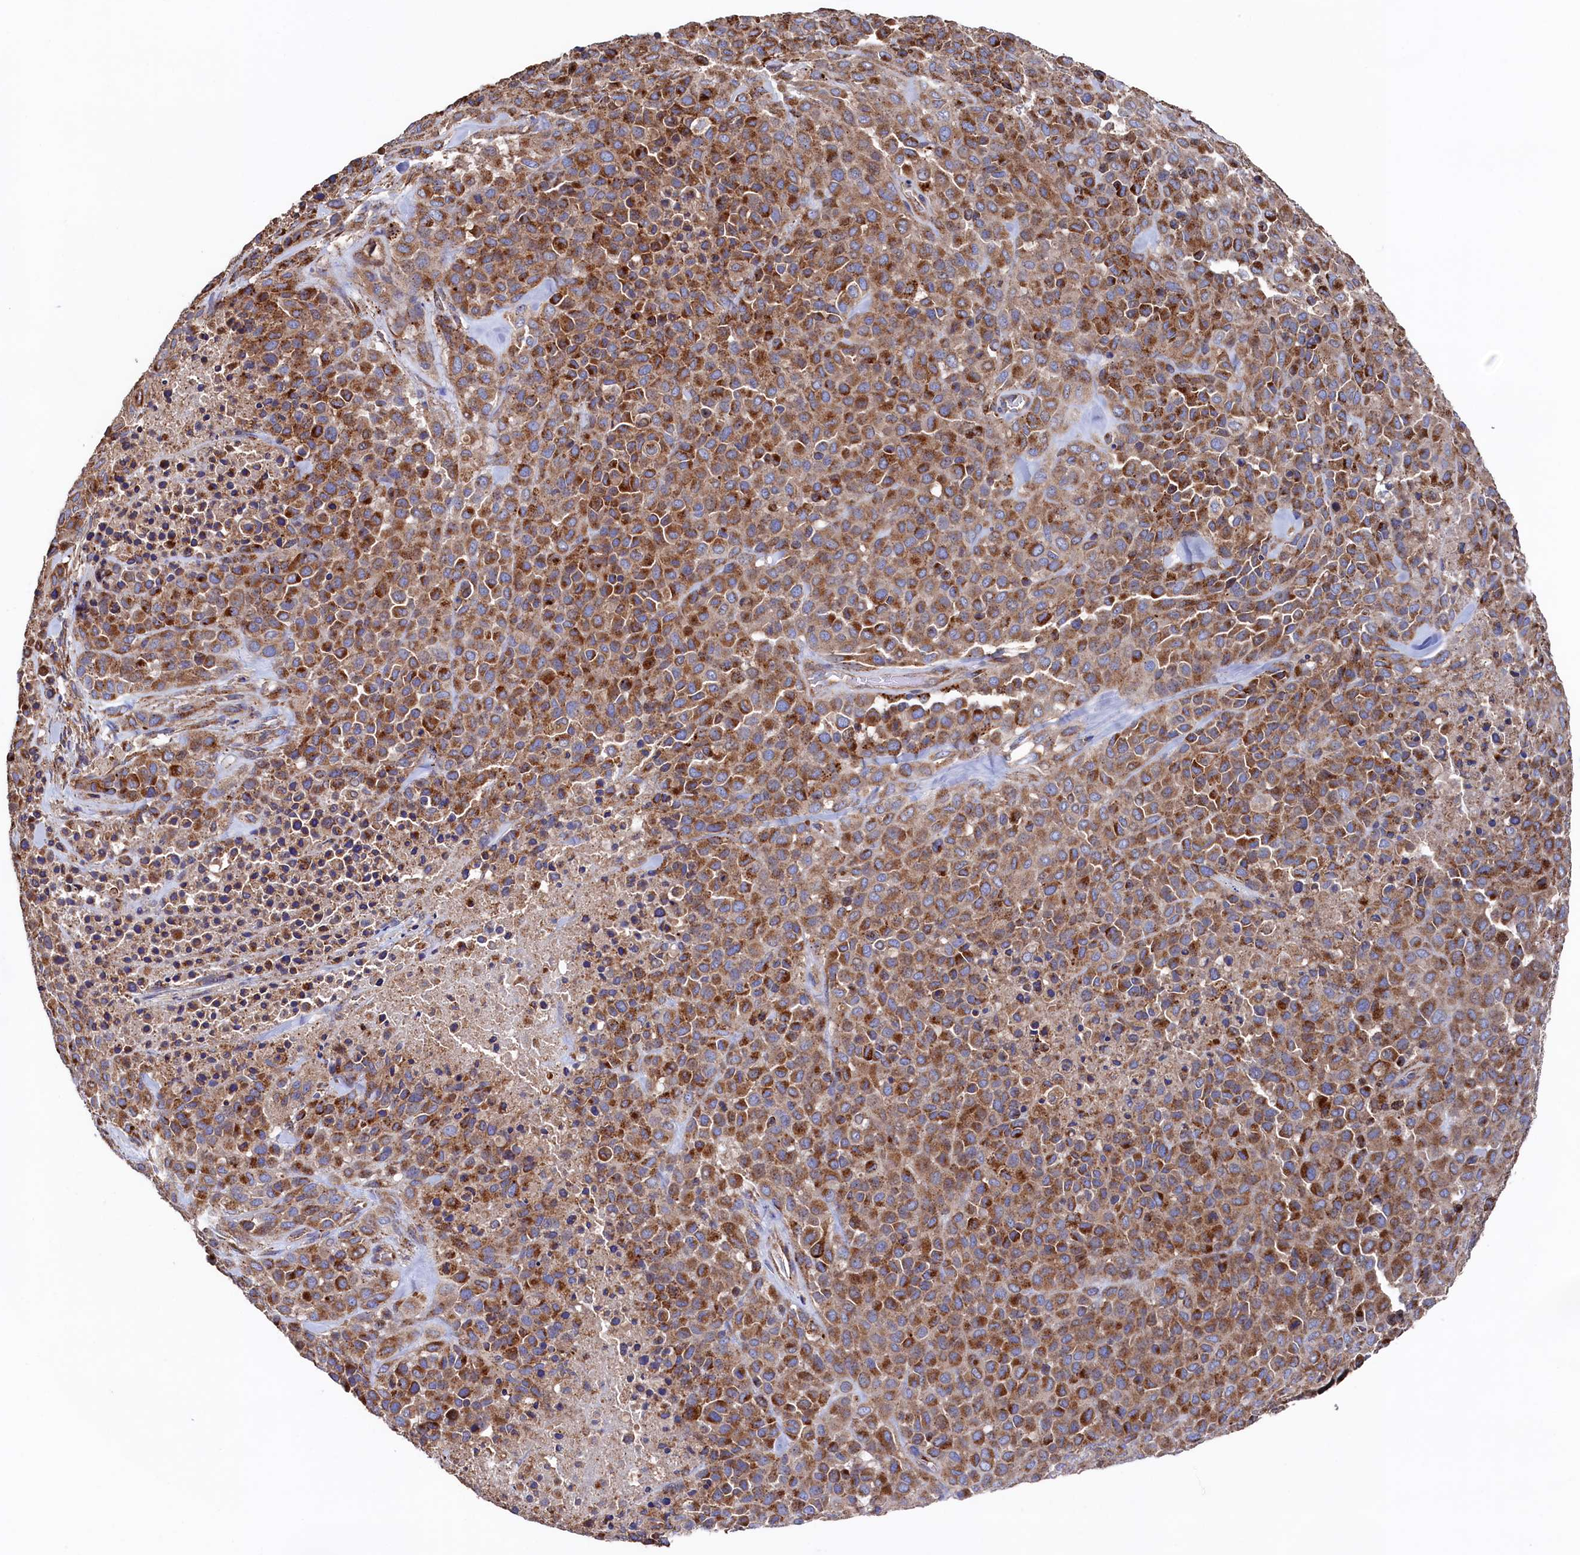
{"staining": {"intensity": "moderate", "quantity": ">75%", "location": "cytoplasmic/membranous"}, "tissue": "melanoma", "cell_type": "Tumor cells", "image_type": "cancer", "snomed": [{"axis": "morphology", "description": "Malignant melanoma, Metastatic site"}, {"axis": "topography", "description": "Skin"}], "caption": "This histopathology image reveals IHC staining of human malignant melanoma (metastatic site), with medium moderate cytoplasmic/membranous staining in about >75% of tumor cells.", "gene": "PRRC1", "patient": {"sex": "female", "age": 81}}